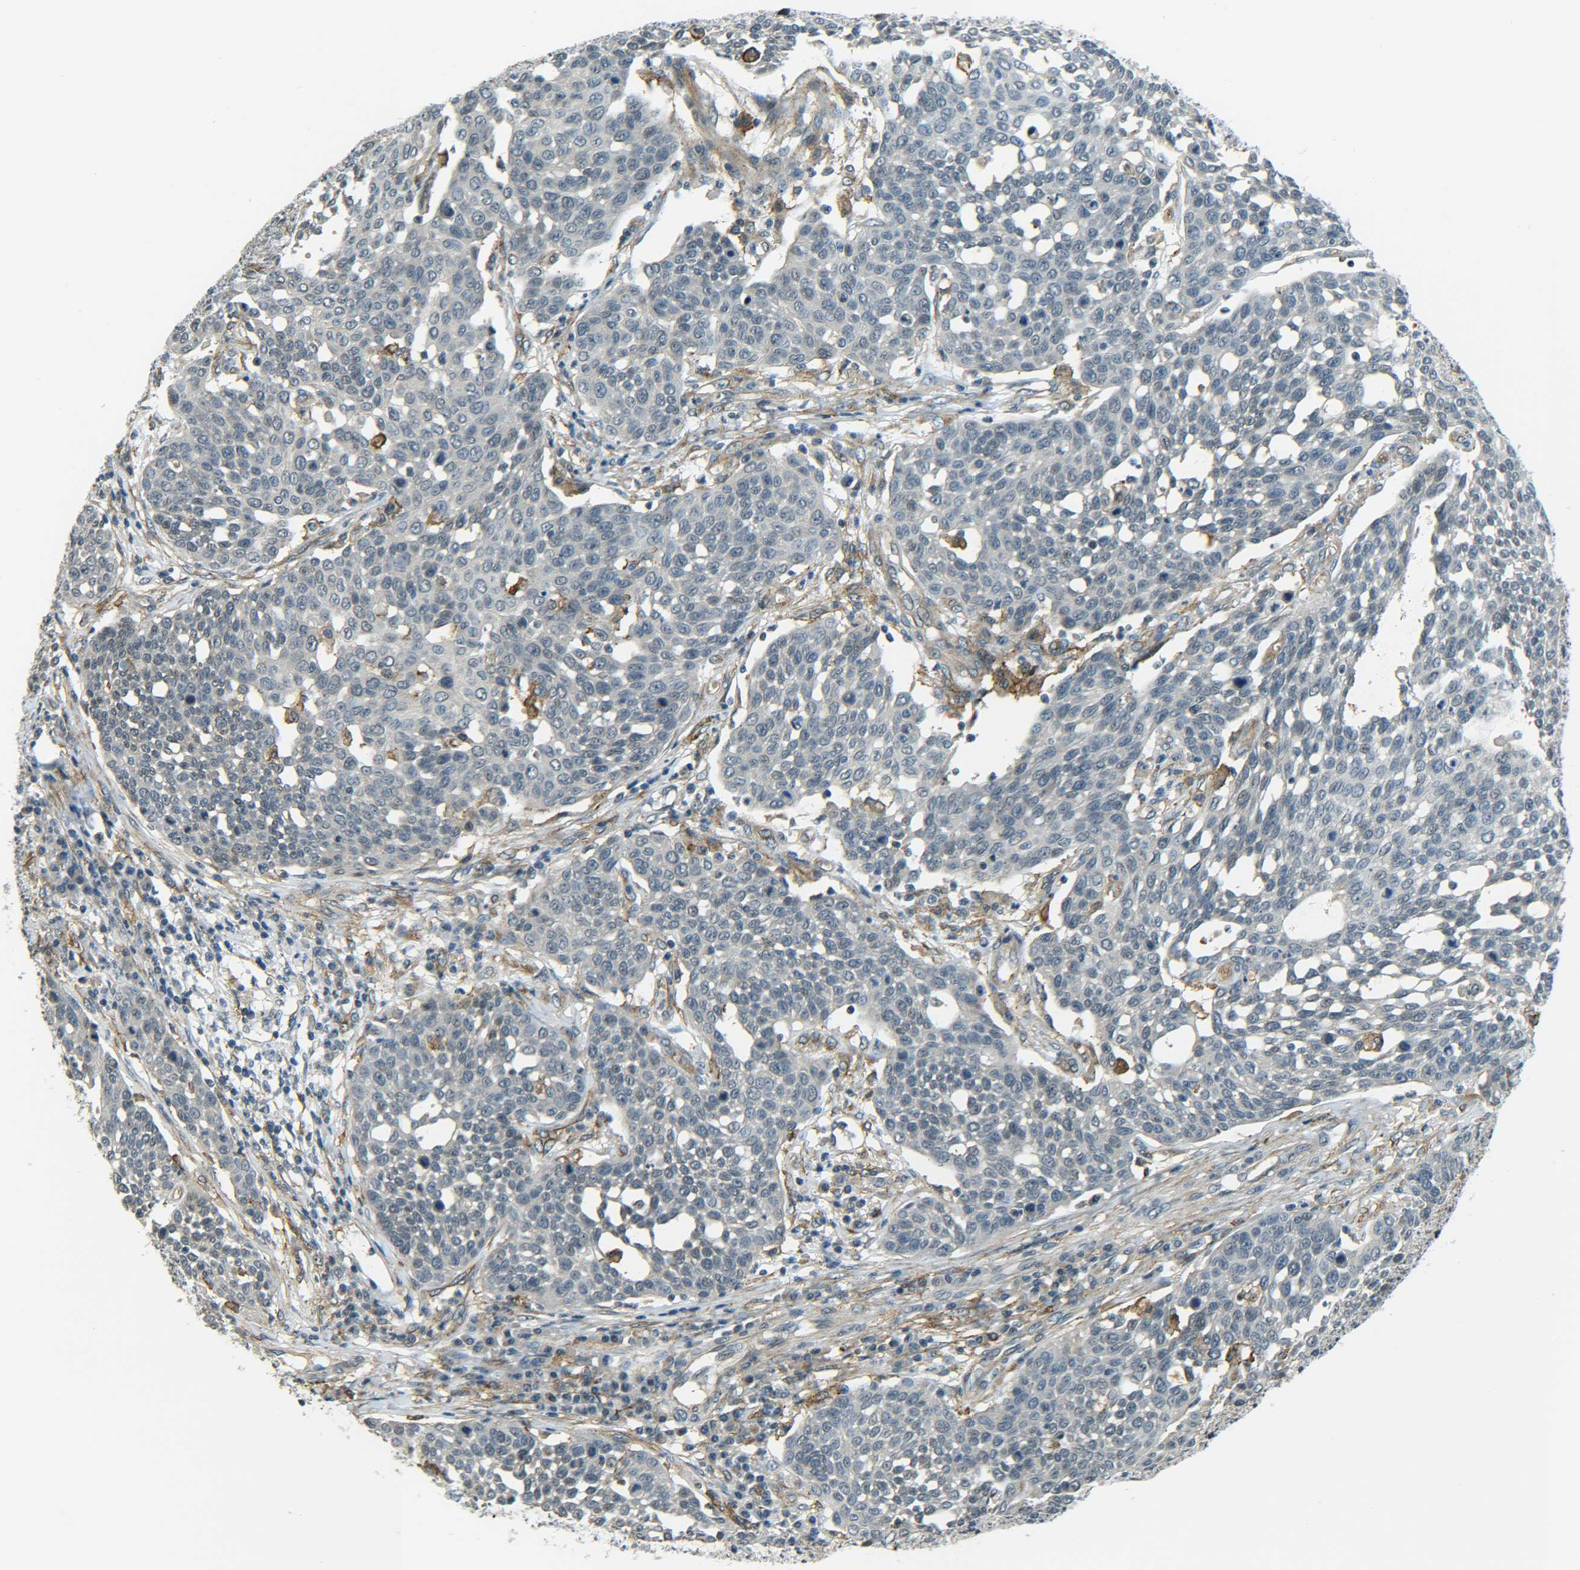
{"staining": {"intensity": "negative", "quantity": "none", "location": "none"}, "tissue": "cervical cancer", "cell_type": "Tumor cells", "image_type": "cancer", "snomed": [{"axis": "morphology", "description": "Squamous cell carcinoma, NOS"}, {"axis": "topography", "description": "Cervix"}], "caption": "Immunohistochemistry micrograph of neoplastic tissue: cervical cancer (squamous cell carcinoma) stained with DAB exhibits no significant protein expression in tumor cells. The staining is performed using DAB brown chromogen with nuclei counter-stained in using hematoxylin.", "gene": "DAB2", "patient": {"sex": "female", "age": 34}}